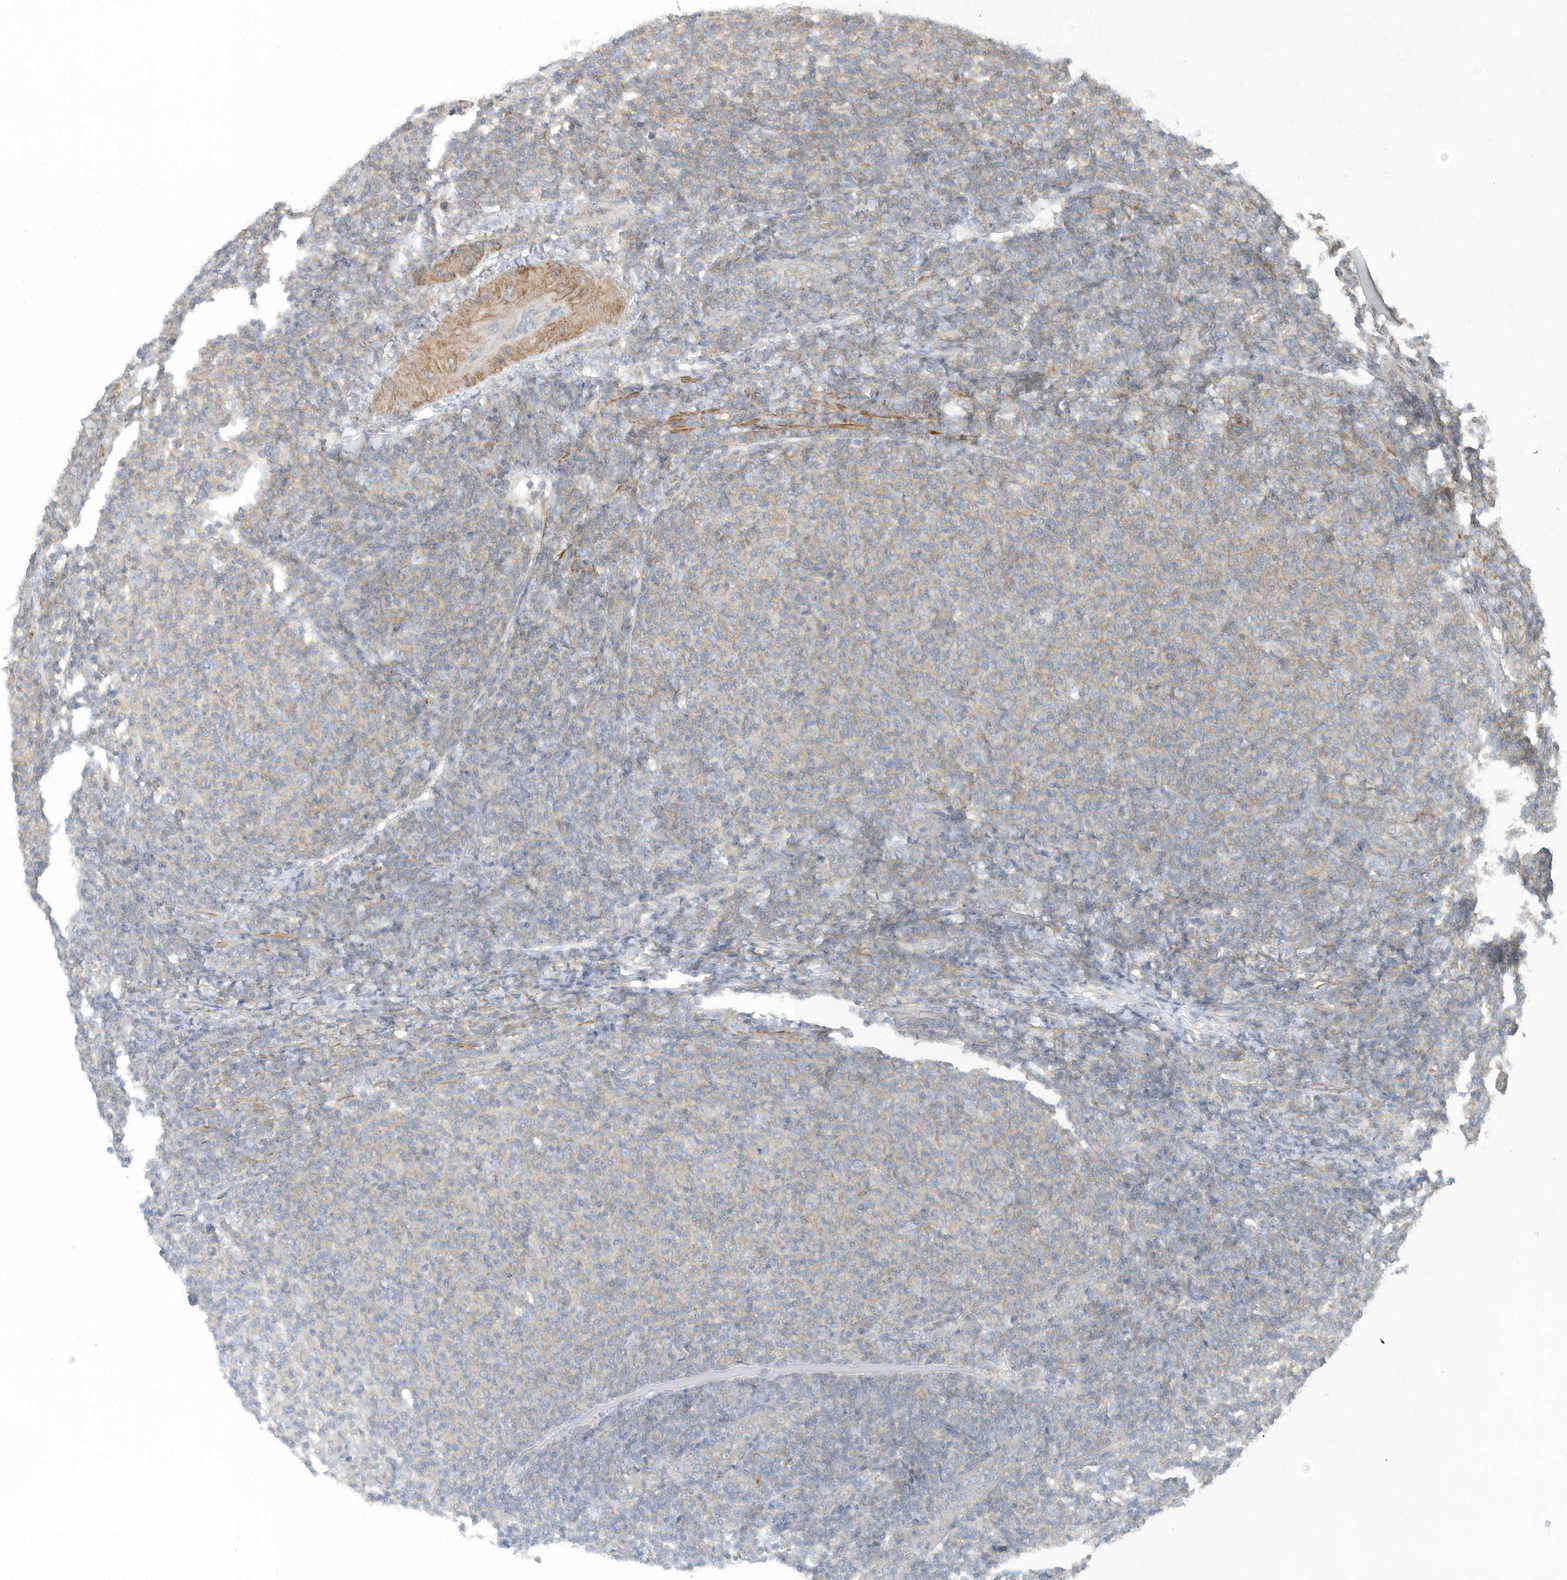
{"staining": {"intensity": "negative", "quantity": "none", "location": "none"}, "tissue": "lymphoma", "cell_type": "Tumor cells", "image_type": "cancer", "snomed": [{"axis": "morphology", "description": "Malignant lymphoma, non-Hodgkin's type, Low grade"}, {"axis": "topography", "description": "Lymph node"}], "caption": "DAB immunohistochemical staining of low-grade malignant lymphoma, non-Hodgkin's type displays no significant positivity in tumor cells.", "gene": "ZNF846", "patient": {"sex": "male", "age": 66}}